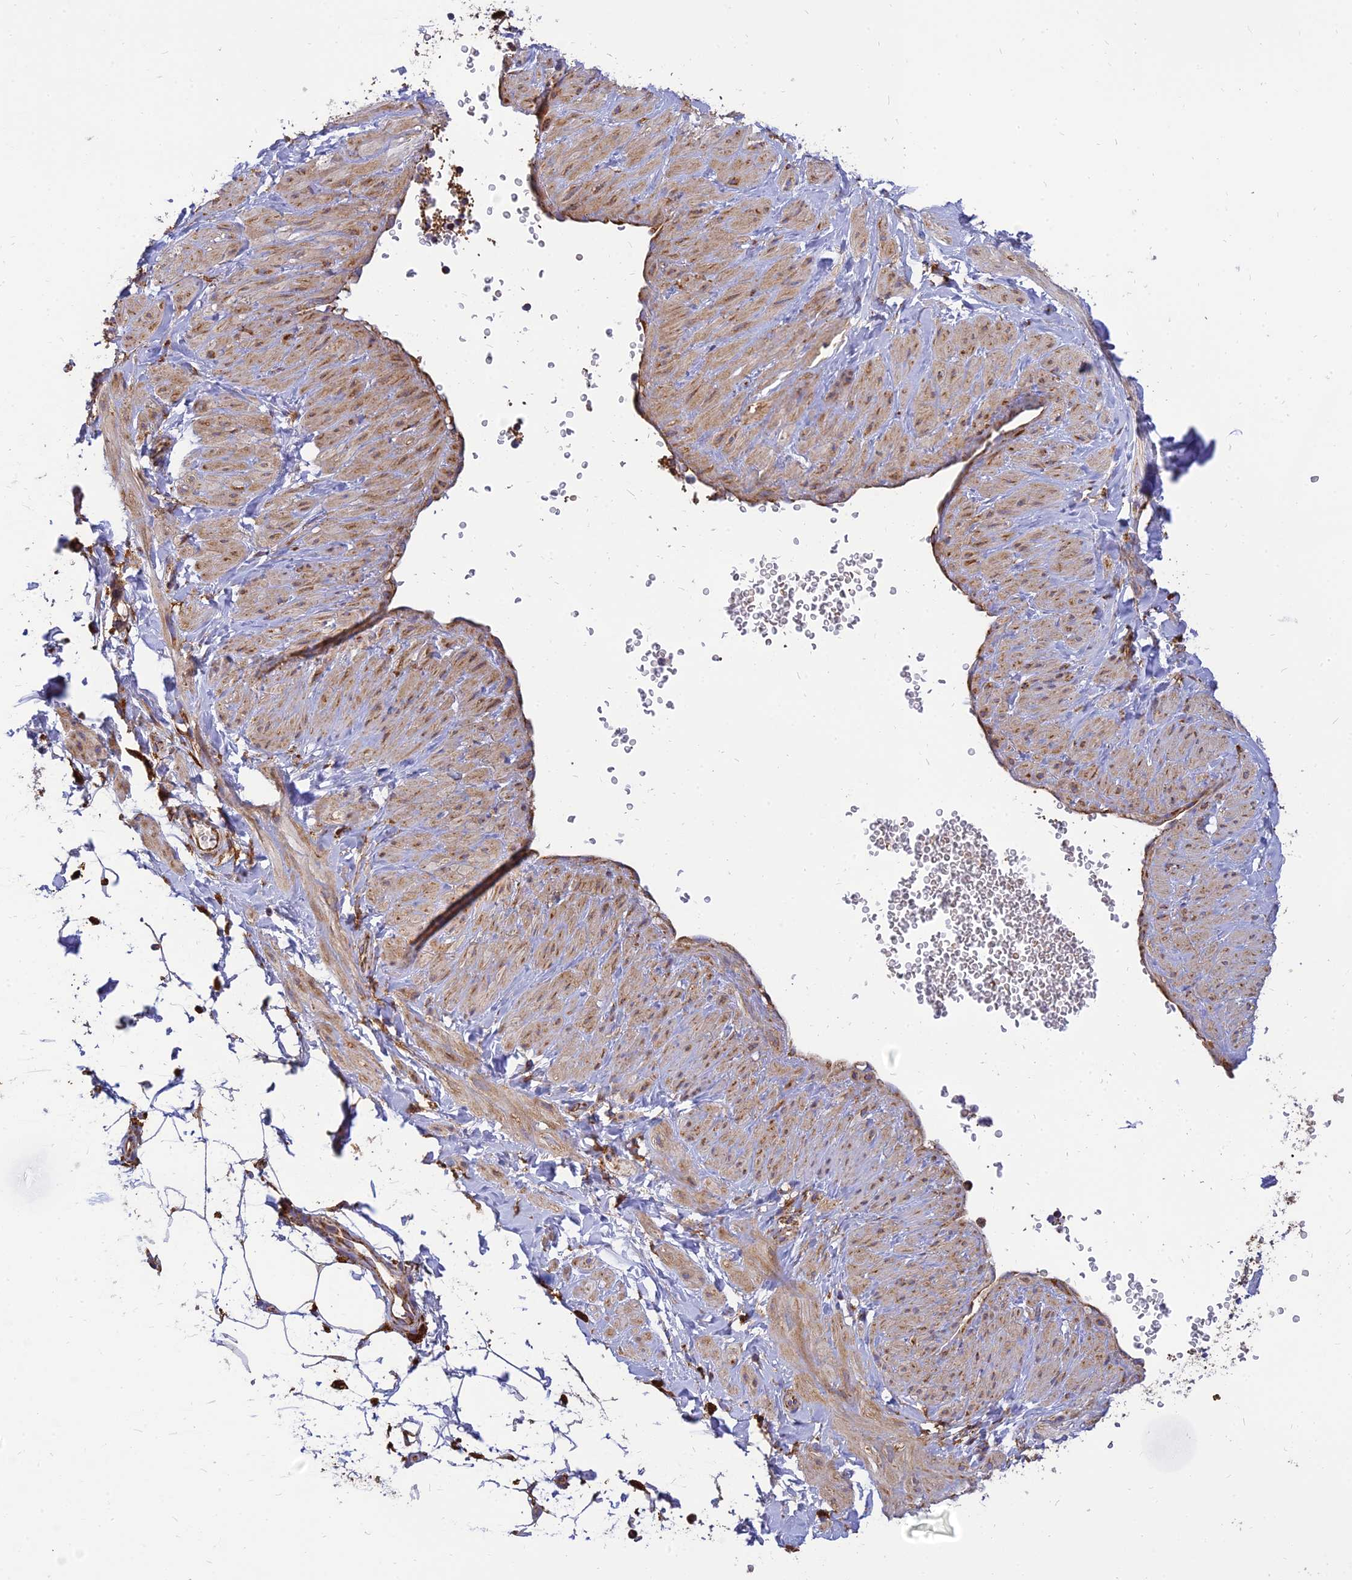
{"staining": {"intensity": "strong", "quantity": "<25%", "location": "cytoplasmic/membranous"}, "tissue": "adipose tissue", "cell_type": "Adipocytes", "image_type": "normal", "snomed": [{"axis": "morphology", "description": "Normal tissue, NOS"}, {"axis": "topography", "description": "Soft tissue"}, {"axis": "topography", "description": "Adipose tissue"}, {"axis": "topography", "description": "Vascular tissue"}, {"axis": "topography", "description": "Peripheral nerve tissue"}], "caption": "High-power microscopy captured an immunohistochemistry (IHC) image of unremarkable adipose tissue, revealing strong cytoplasmic/membranous staining in about <25% of adipocytes.", "gene": "THUMPD2", "patient": {"sex": "male", "age": 74}}